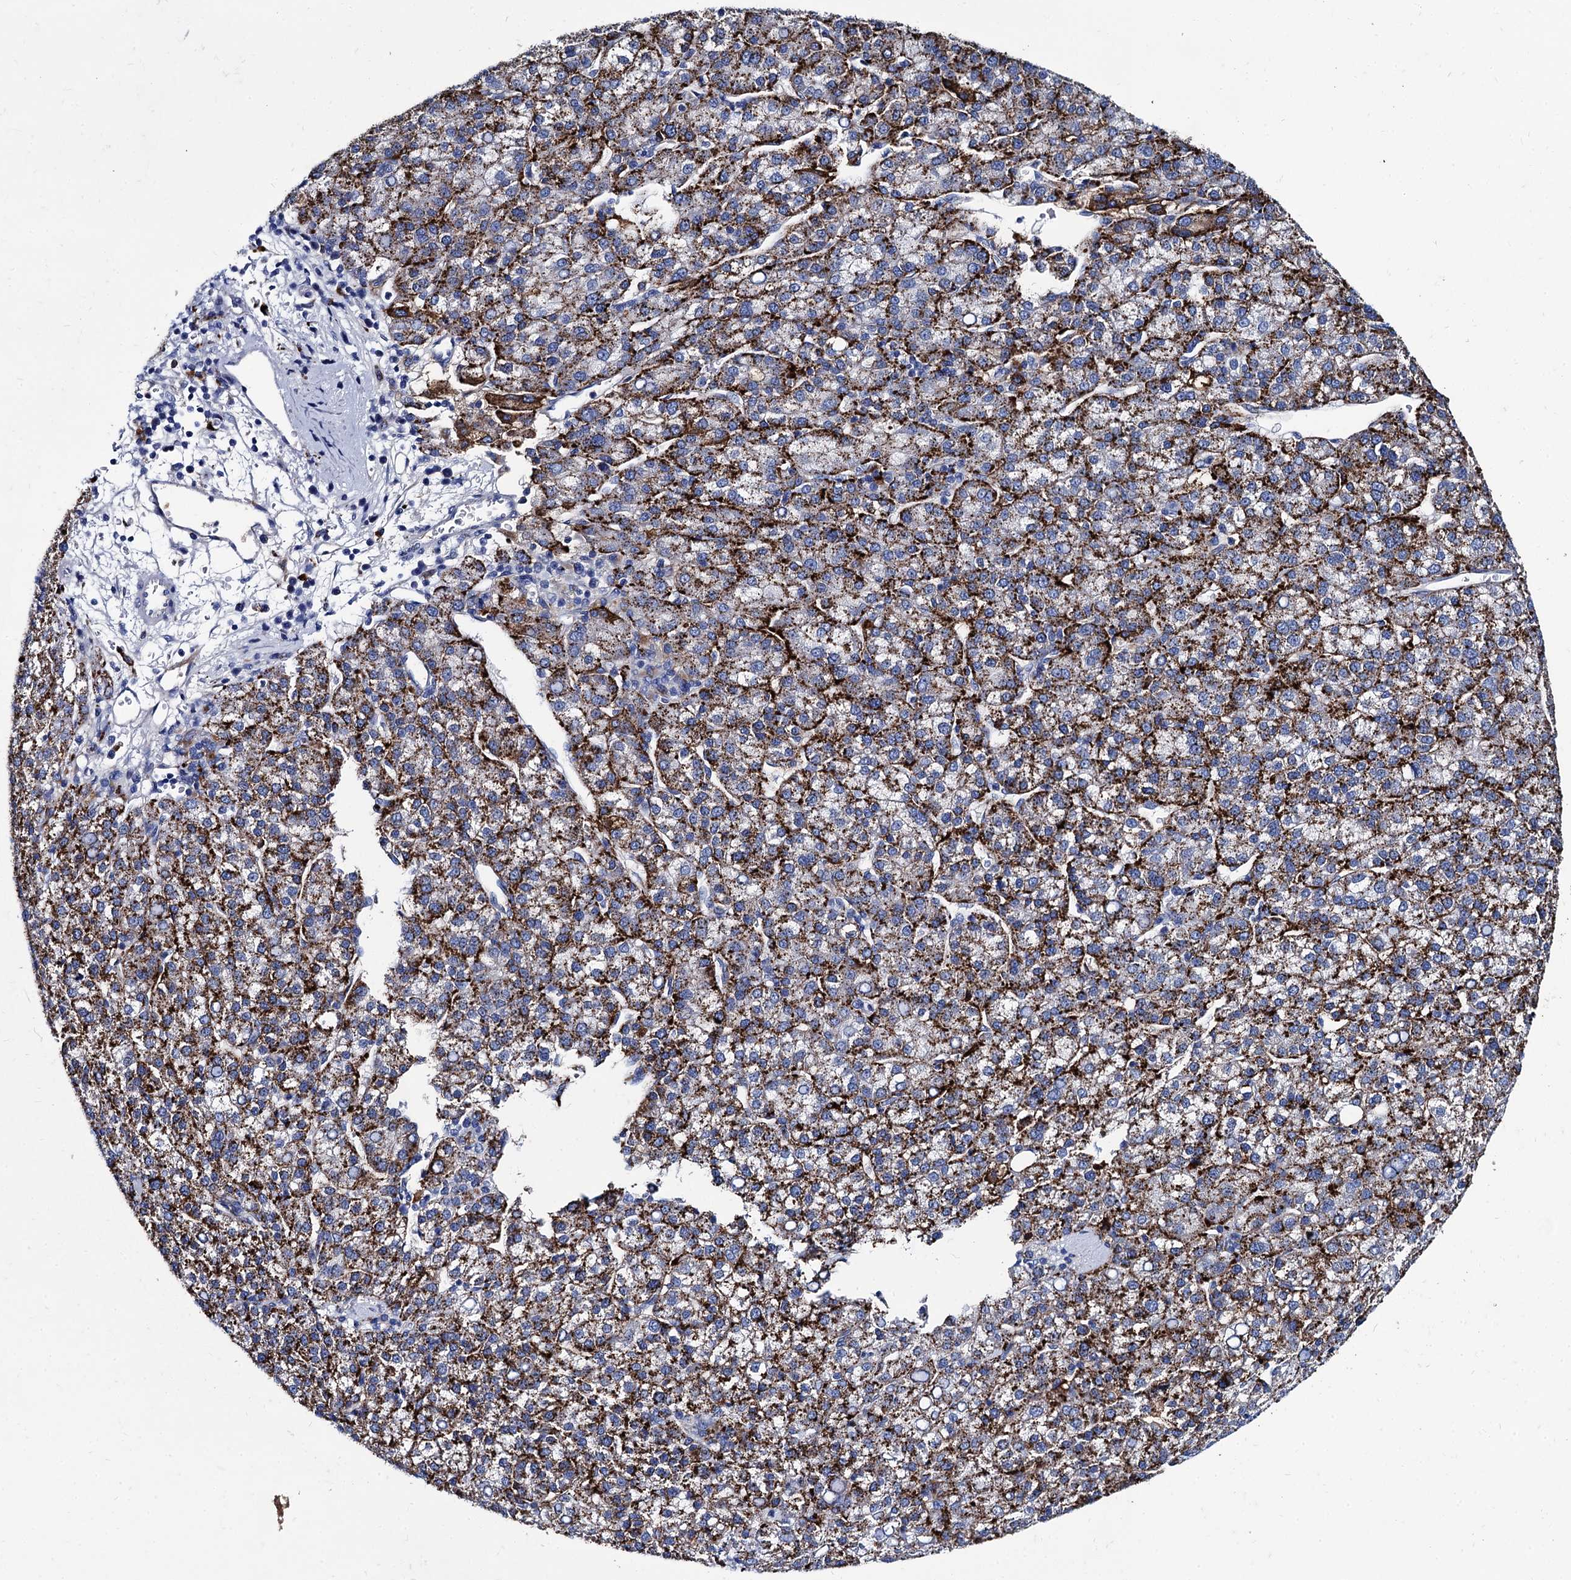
{"staining": {"intensity": "strong", "quantity": ">75%", "location": "cytoplasmic/membranous"}, "tissue": "liver cancer", "cell_type": "Tumor cells", "image_type": "cancer", "snomed": [{"axis": "morphology", "description": "Carcinoma, Hepatocellular, NOS"}, {"axis": "topography", "description": "Liver"}], "caption": "High-power microscopy captured an immunohistochemistry (IHC) photomicrograph of liver hepatocellular carcinoma, revealing strong cytoplasmic/membranous expression in approximately >75% of tumor cells. The staining was performed using DAB (3,3'-diaminobenzidine) to visualize the protein expression in brown, while the nuclei were stained in blue with hematoxylin (Magnification: 20x).", "gene": "APOD", "patient": {"sex": "female", "age": 58}}